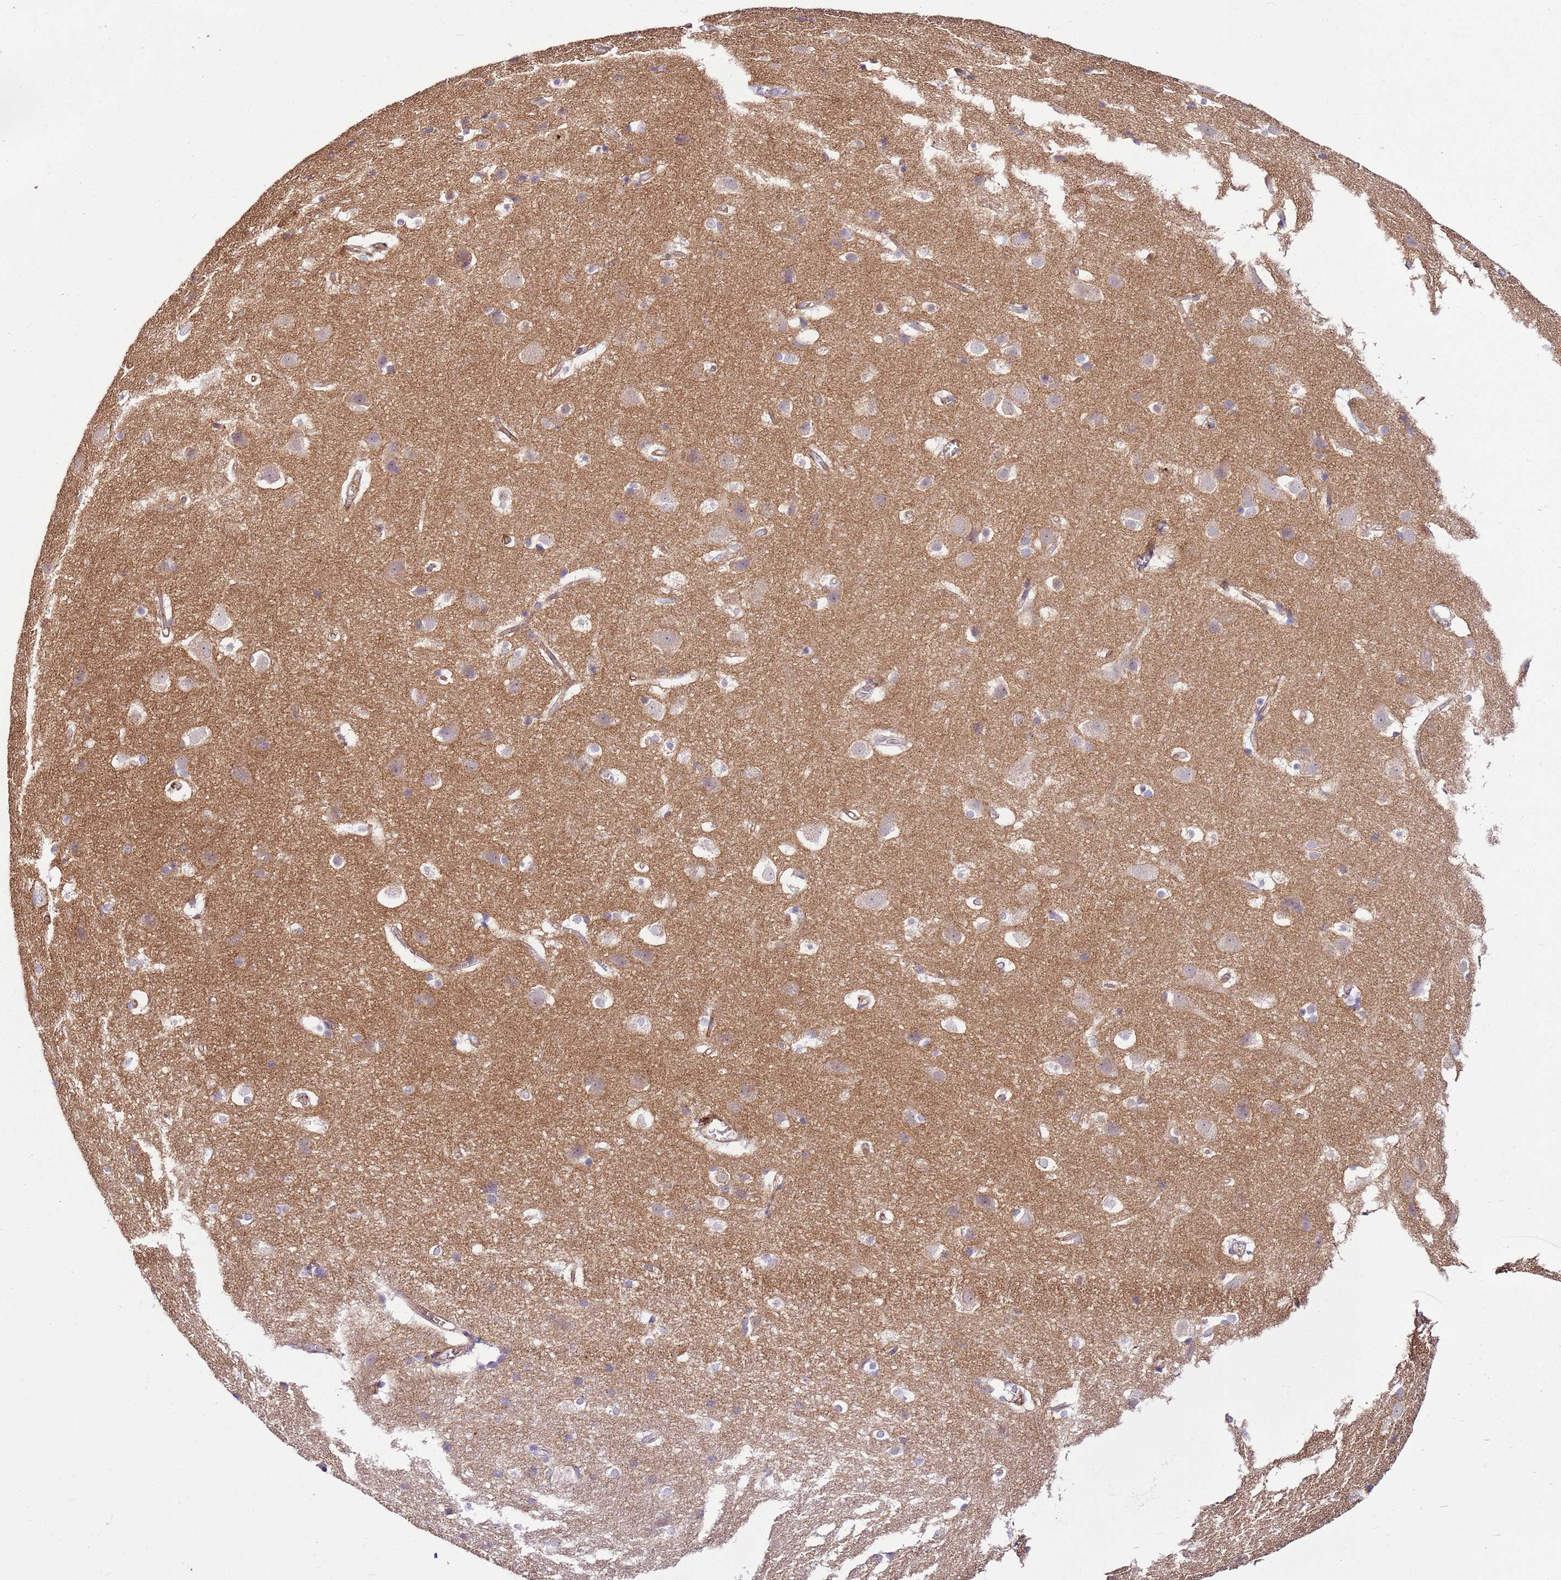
{"staining": {"intensity": "negative", "quantity": "none", "location": "none"}, "tissue": "cerebral cortex", "cell_type": "Endothelial cells", "image_type": "normal", "snomed": [{"axis": "morphology", "description": "Normal tissue, NOS"}, {"axis": "topography", "description": "Cerebral cortex"}], "caption": "A histopathology image of cerebral cortex stained for a protein shows no brown staining in endothelial cells. (DAB (3,3'-diaminobenzidine) immunohistochemistry, high magnification).", "gene": "SLC38A5", "patient": {"sex": "male", "age": 54}}